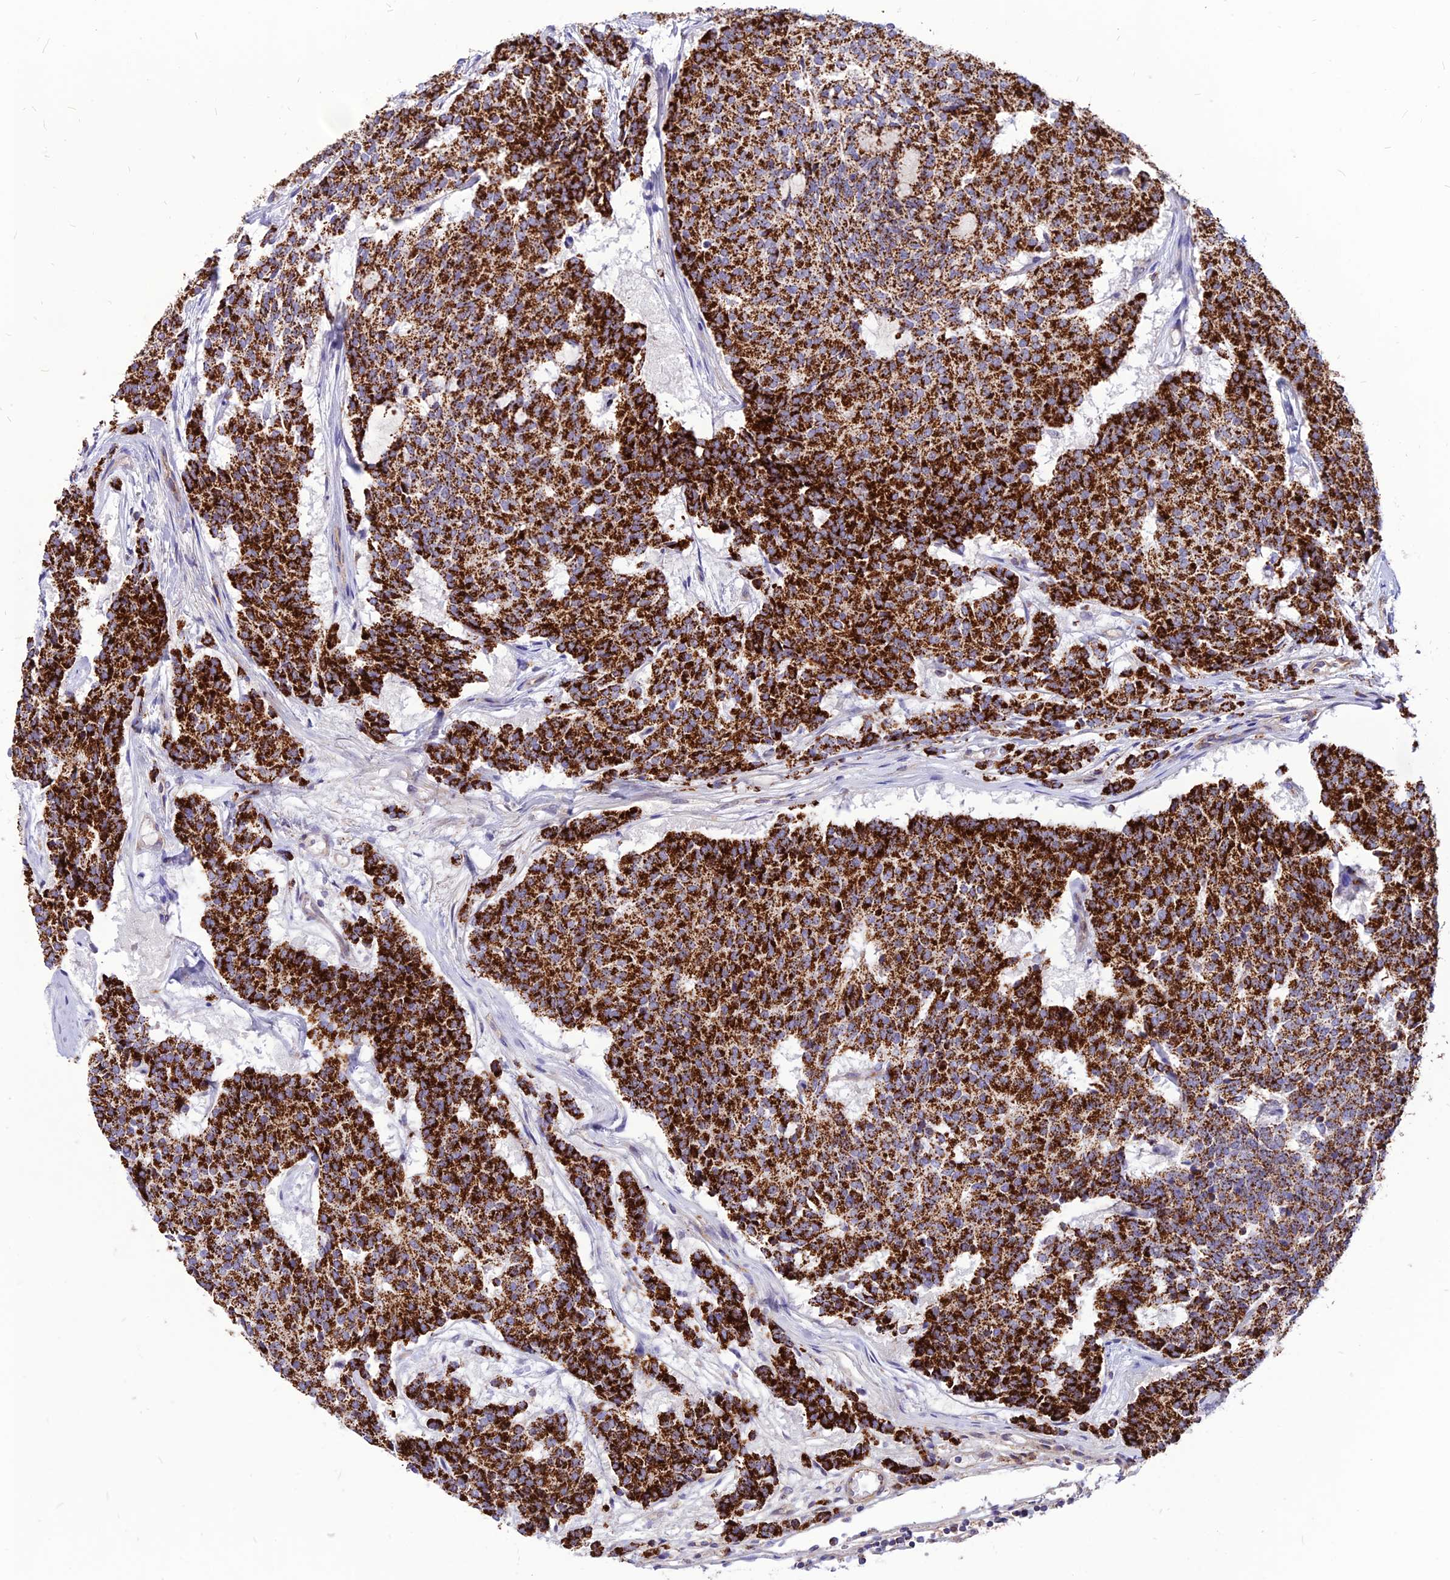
{"staining": {"intensity": "strong", "quantity": ">75%", "location": "cytoplasmic/membranous"}, "tissue": "carcinoid", "cell_type": "Tumor cells", "image_type": "cancer", "snomed": [{"axis": "morphology", "description": "Carcinoid, malignant, NOS"}, {"axis": "topography", "description": "Pancreas"}], "caption": "Approximately >75% of tumor cells in carcinoid exhibit strong cytoplasmic/membranous protein positivity as visualized by brown immunohistochemical staining.", "gene": "ECI1", "patient": {"sex": "female", "age": 54}}